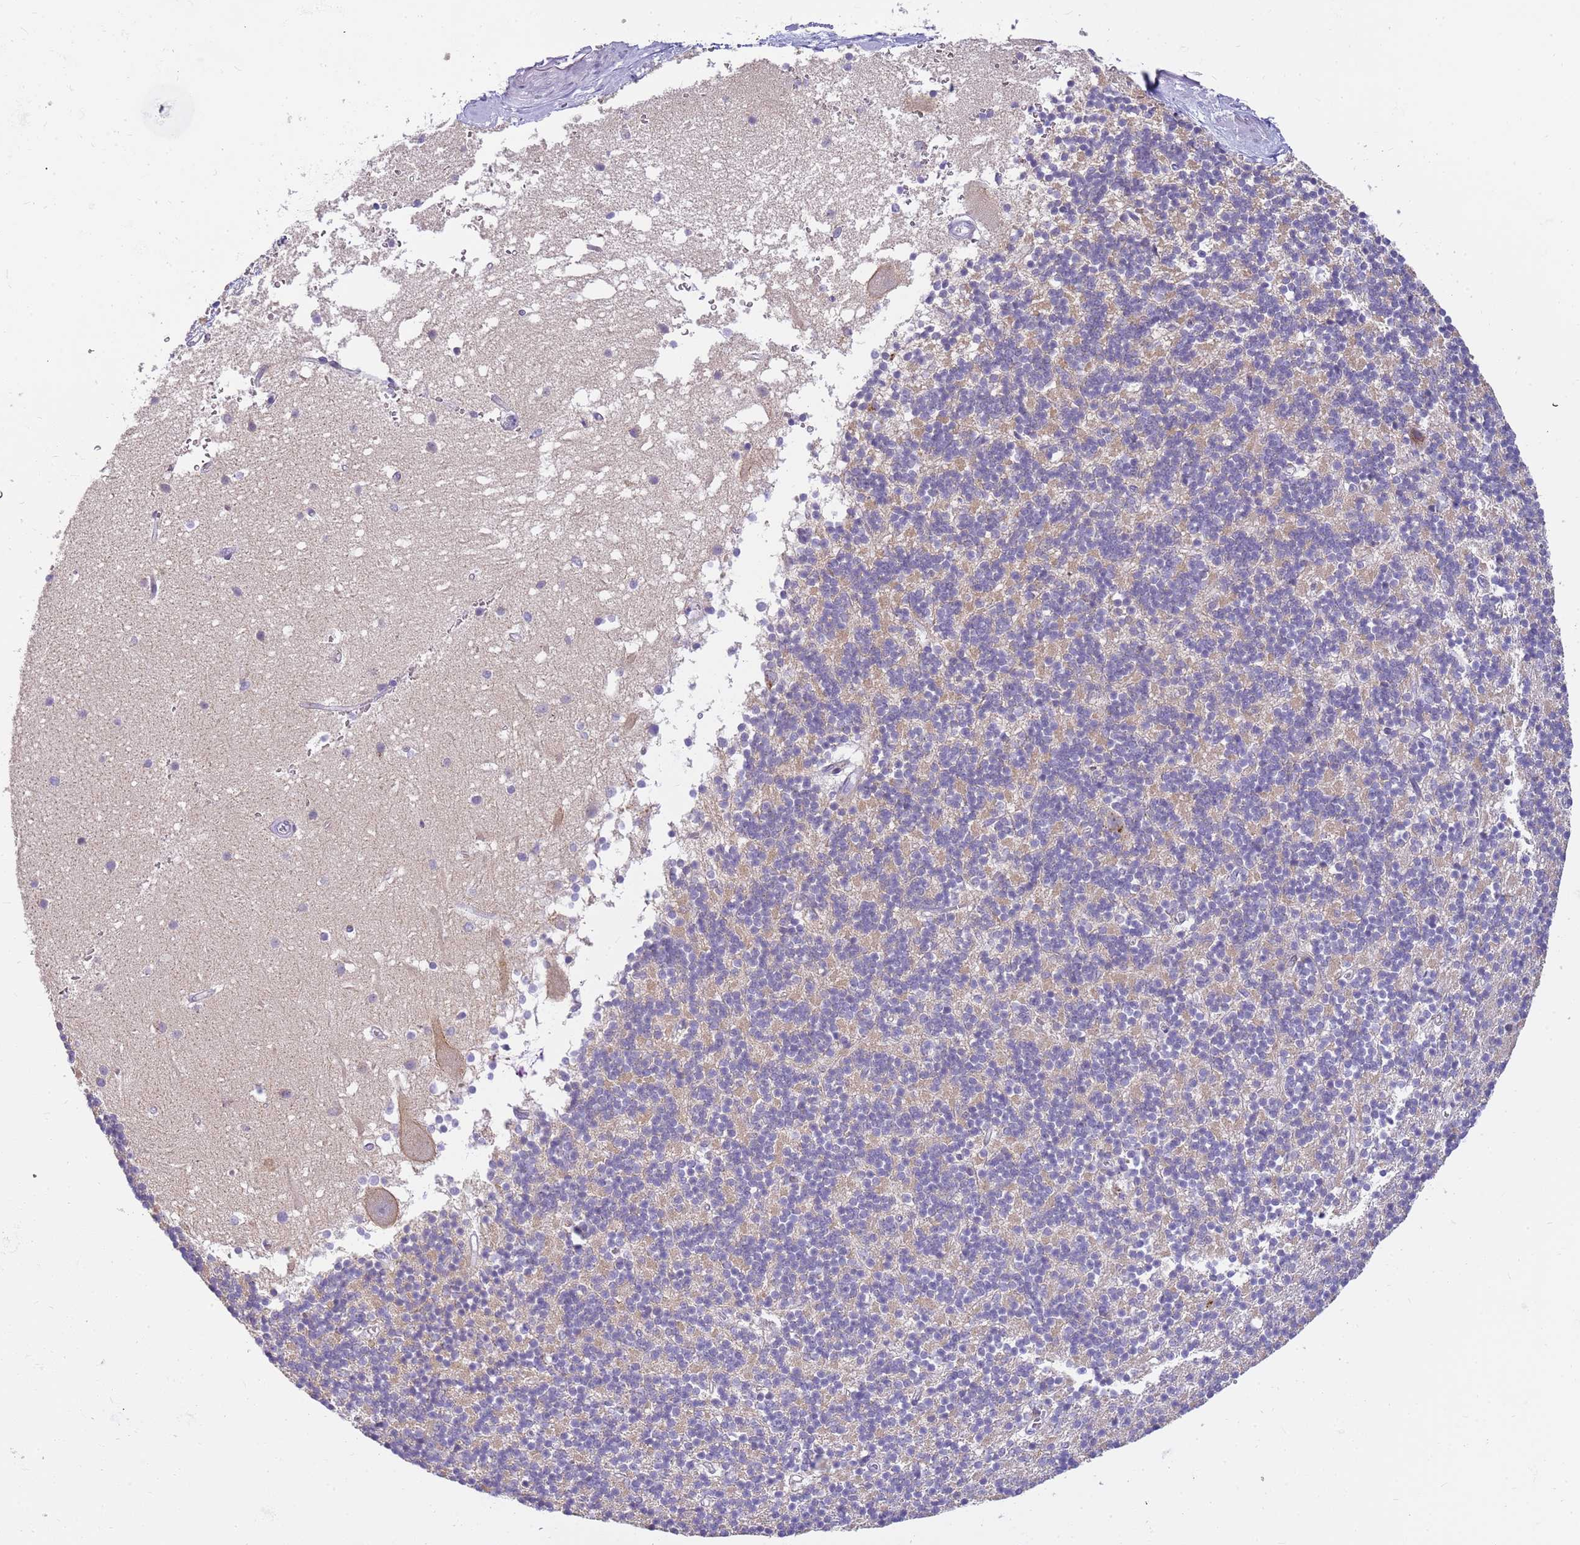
{"staining": {"intensity": "negative", "quantity": "none", "location": "none"}, "tissue": "cerebellum", "cell_type": "Cells in granular layer", "image_type": "normal", "snomed": [{"axis": "morphology", "description": "Normal tissue, NOS"}, {"axis": "topography", "description": "Cerebellum"}], "caption": "Immunohistochemical staining of benign human cerebellum reveals no significant staining in cells in granular layer. (Brightfield microscopy of DAB immunohistochemistry (IHC) at high magnification).", "gene": "DNAJA3", "patient": {"sex": "male", "age": 54}}